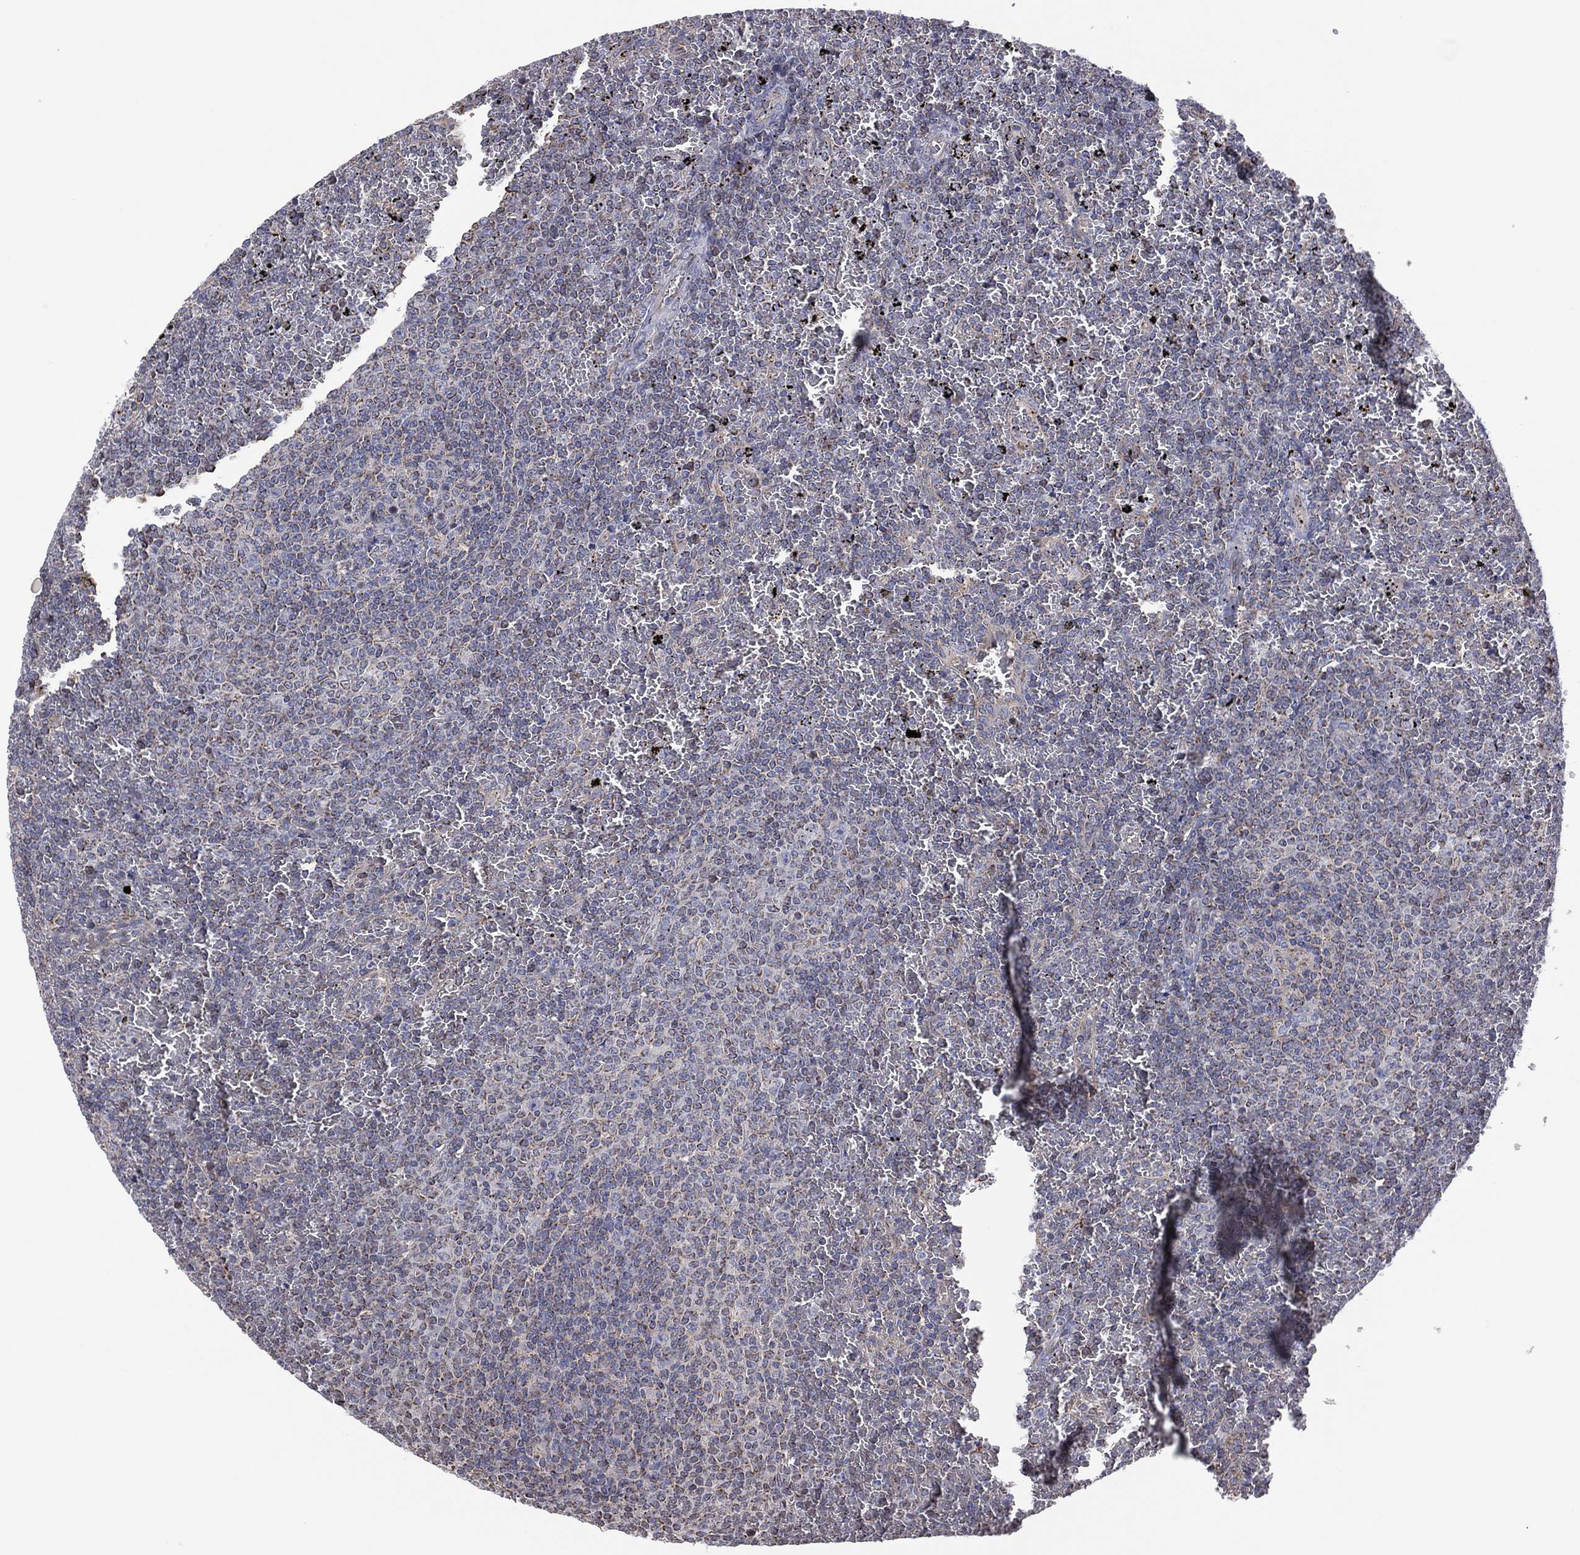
{"staining": {"intensity": "negative", "quantity": "none", "location": "none"}, "tissue": "lymphoma", "cell_type": "Tumor cells", "image_type": "cancer", "snomed": [{"axis": "morphology", "description": "Malignant lymphoma, non-Hodgkin's type, Low grade"}, {"axis": "topography", "description": "Spleen"}], "caption": "The immunohistochemistry photomicrograph has no significant staining in tumor cells of lymphoma tissue.", "gene": "PIDD1", "patient": {"sex": "female", "age": 77}}